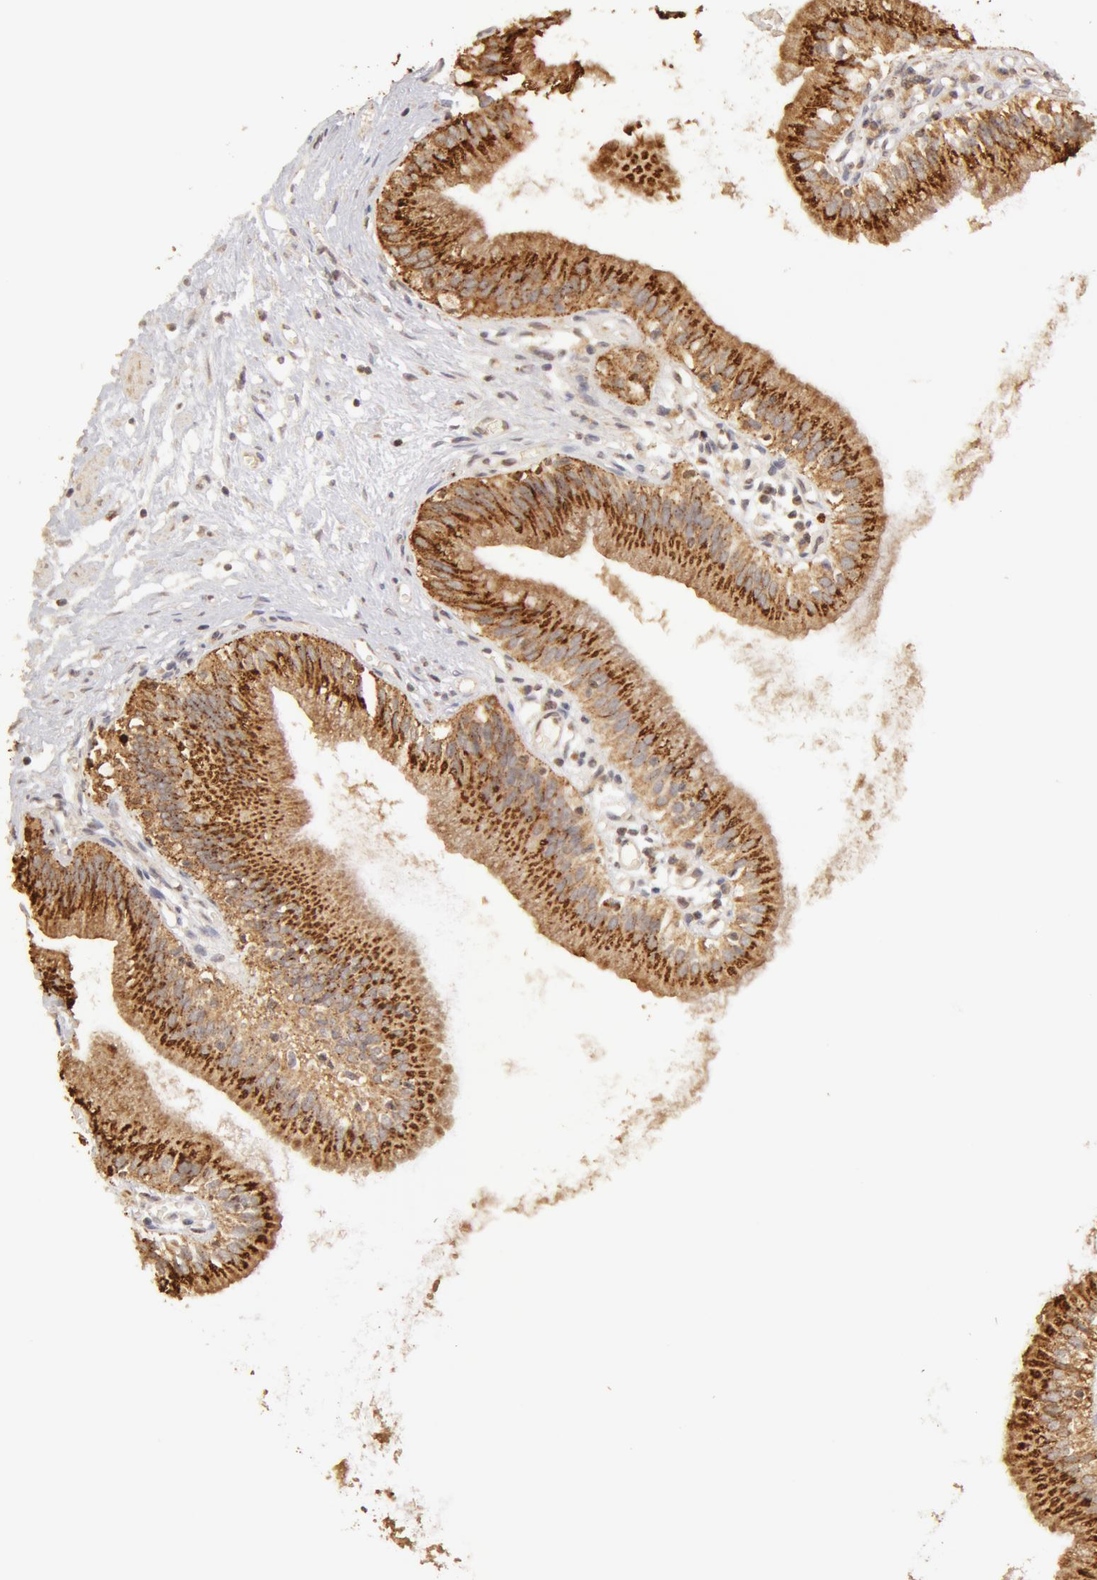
{"staining": {"intensity": "moderate", "quantity": ">75%", "location": "cytoplasmic/membranous"}, "tissue": "gallbladder", "cell_type": "Glandular cells", "image_type": "normal", "snomed": [{"axis": "morphology", "description": "Normal tissue, NOS"}, {"axis": "topography", "description": "Gallbladder"}], "caption": "Gallbladder stained for a protein shows moderate cytoplasmic/membranous positivity in glandular cells. The protein of interest is stained brown, and the nuclei are stained in blue (DAB IHC with brightfield microscopy, high magnification).", "gene": "ADPRH", "patient": {"sex": "male", "age": 58}}